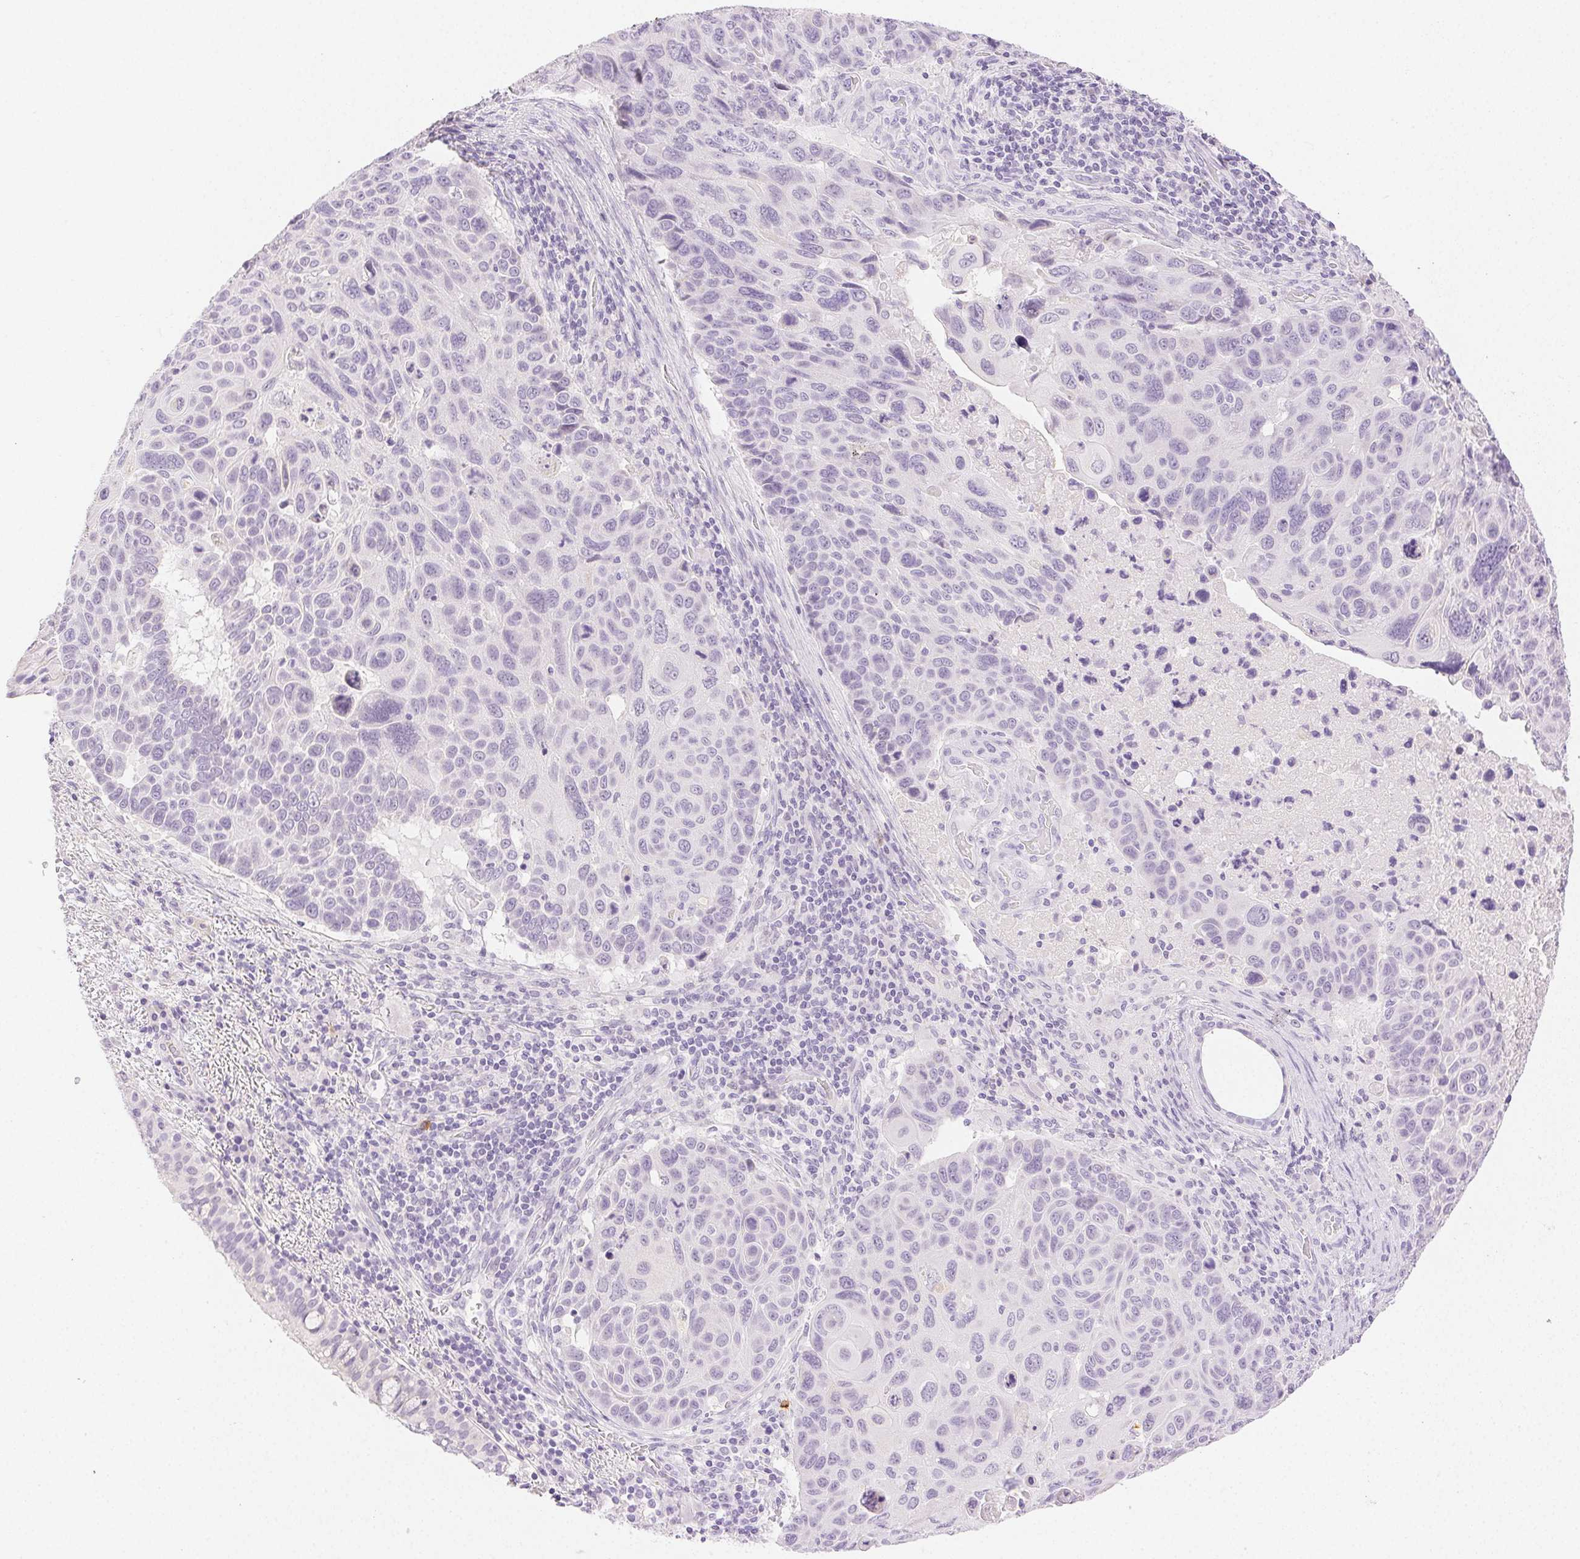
{"staining": {"intensity": "negative", "quantity": "none", "location": "none"}, "tissue": "lung cancer", "cell_type": "Tumor cells", "image_type": "cancer", "snomed": [{"axis": "morphology", "description": "Squamous cell carcinoma, NOS"}, {"axis": "topography", "description": "Lung"}], "caption": "An immunohistochemistry (IHC) image of lung squamous cell carcinoma is shown. There is no staining in tumor cells of lung squamous cell carcinoma.", "gene": "SPACA4", "patient": {"sex": "male", "age": 68}}